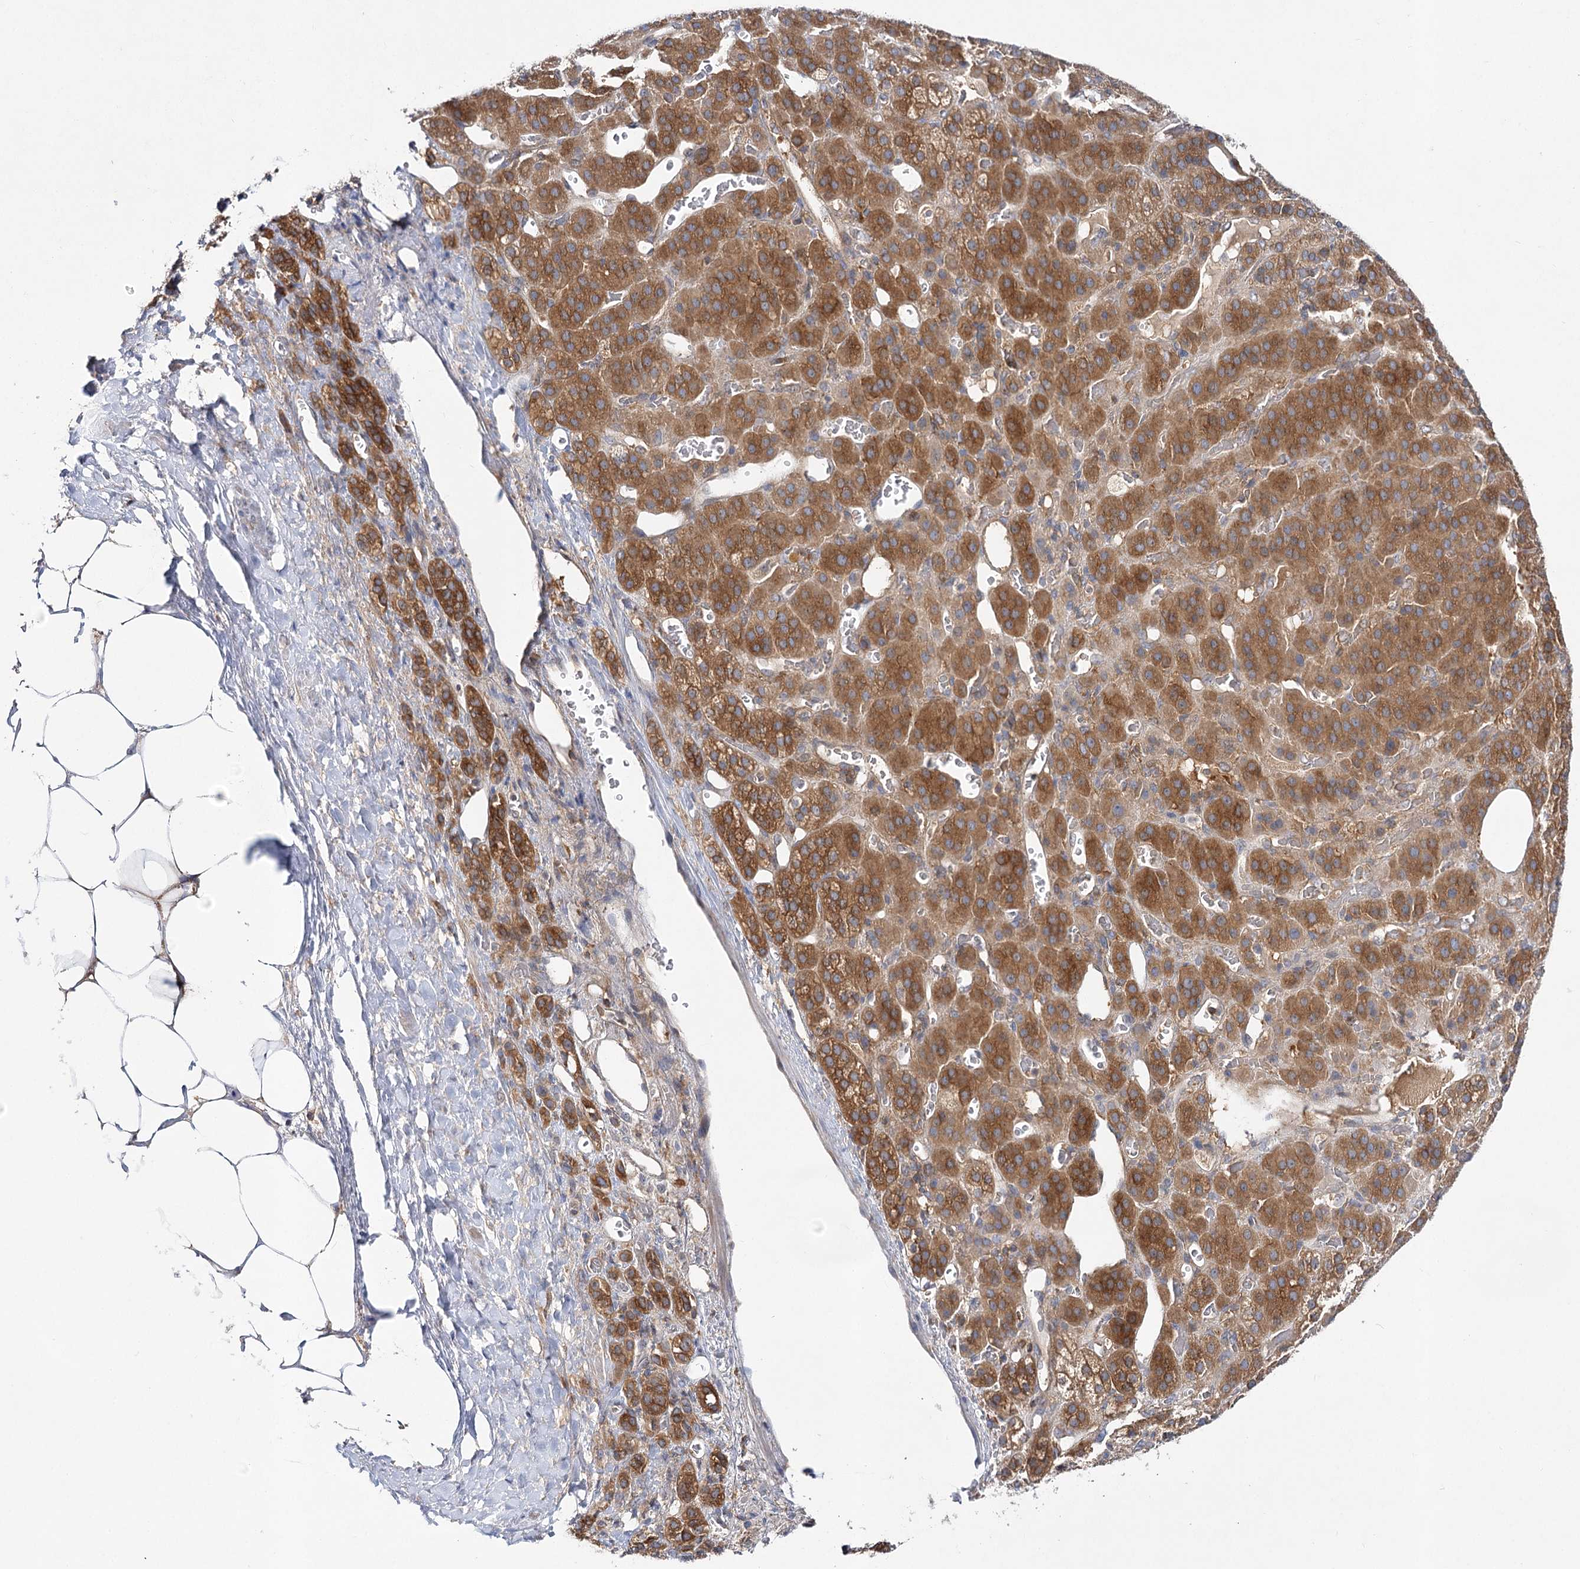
{"staining": {"intensity": "moderate", "quantity": ">75%", "location": "cytoplasmic/membranous"}, "tissue": "adrenal gland", "cell_type": "Glandular cells", "image_type": "normal", "snomed": [{"axis": "morphology", "description": "Normal tissue, NOS"}, {"axis": "topography", "description": "Adrenal gland"}], "caption": "Protein expression by IHC displays moderate cytoplasmic/membranous positivity in about >75% of glandular cells in benign adrenal gland. The staining is performed using DAB brown chromogen to label protein expression. The nuclei are counter-stained blue using hematoxylin.", "gene": "ABRAXAS2", "patient": {"sex": "male", "age": 57}}